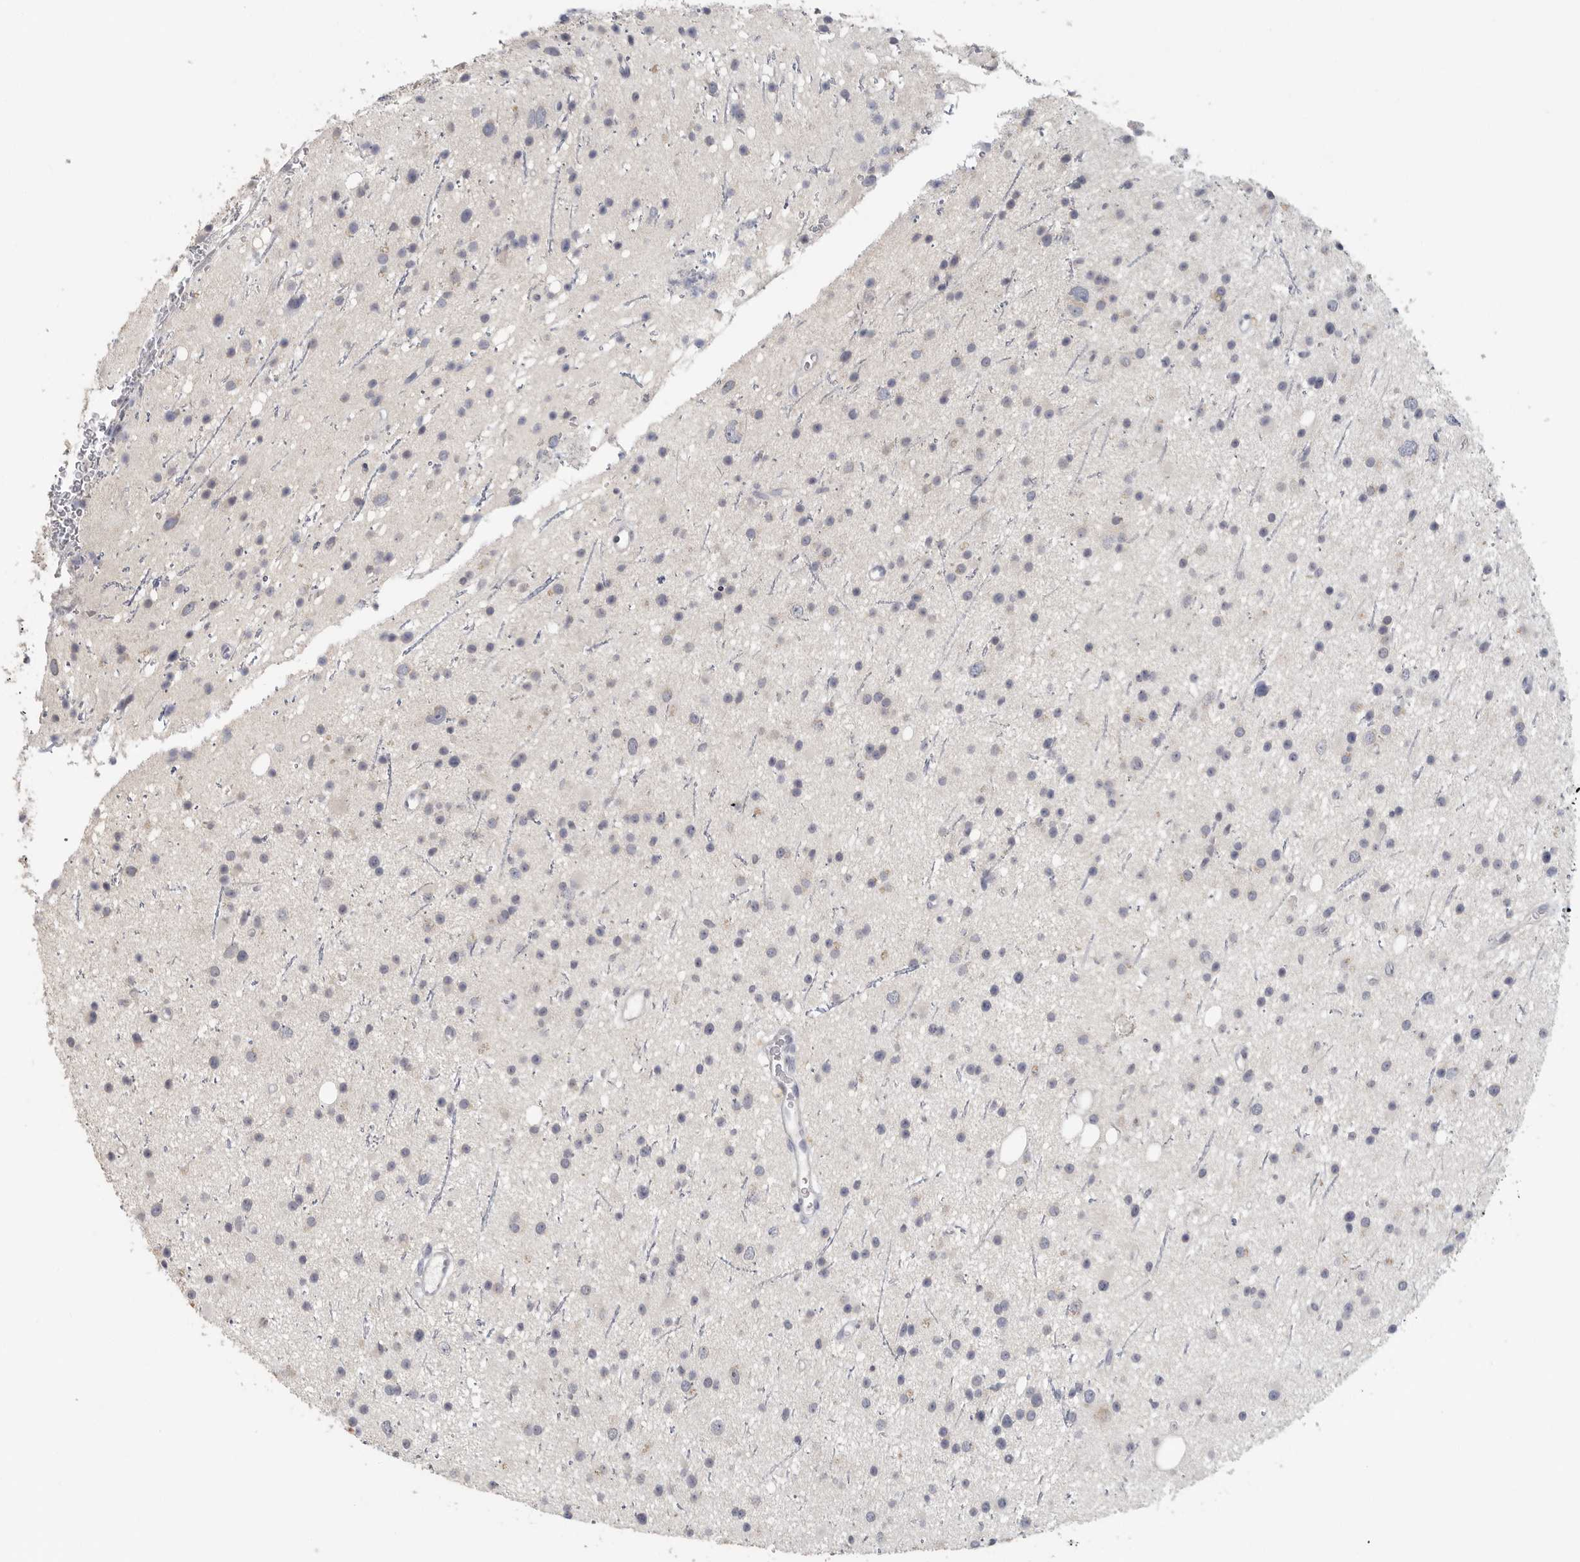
{"staining": {"intensity": "negative", "quantity": "none", "location": "none"}, "tissue": "glioma", "cell_type": "Tumor cells", "image_type": "cancer", "snomed": [{"axis": "morphology", "description": "Glioma, malignant, Low grade"}, {"axis": "topography", "description": "Cerebral cortex"}], "caption": "Photomicrograph shows no protein positivity in tumor cells of malignant low-grade glioma tissue.", "gene": "DNAJC11", "patient": {"sex": "female", "age": 39}}